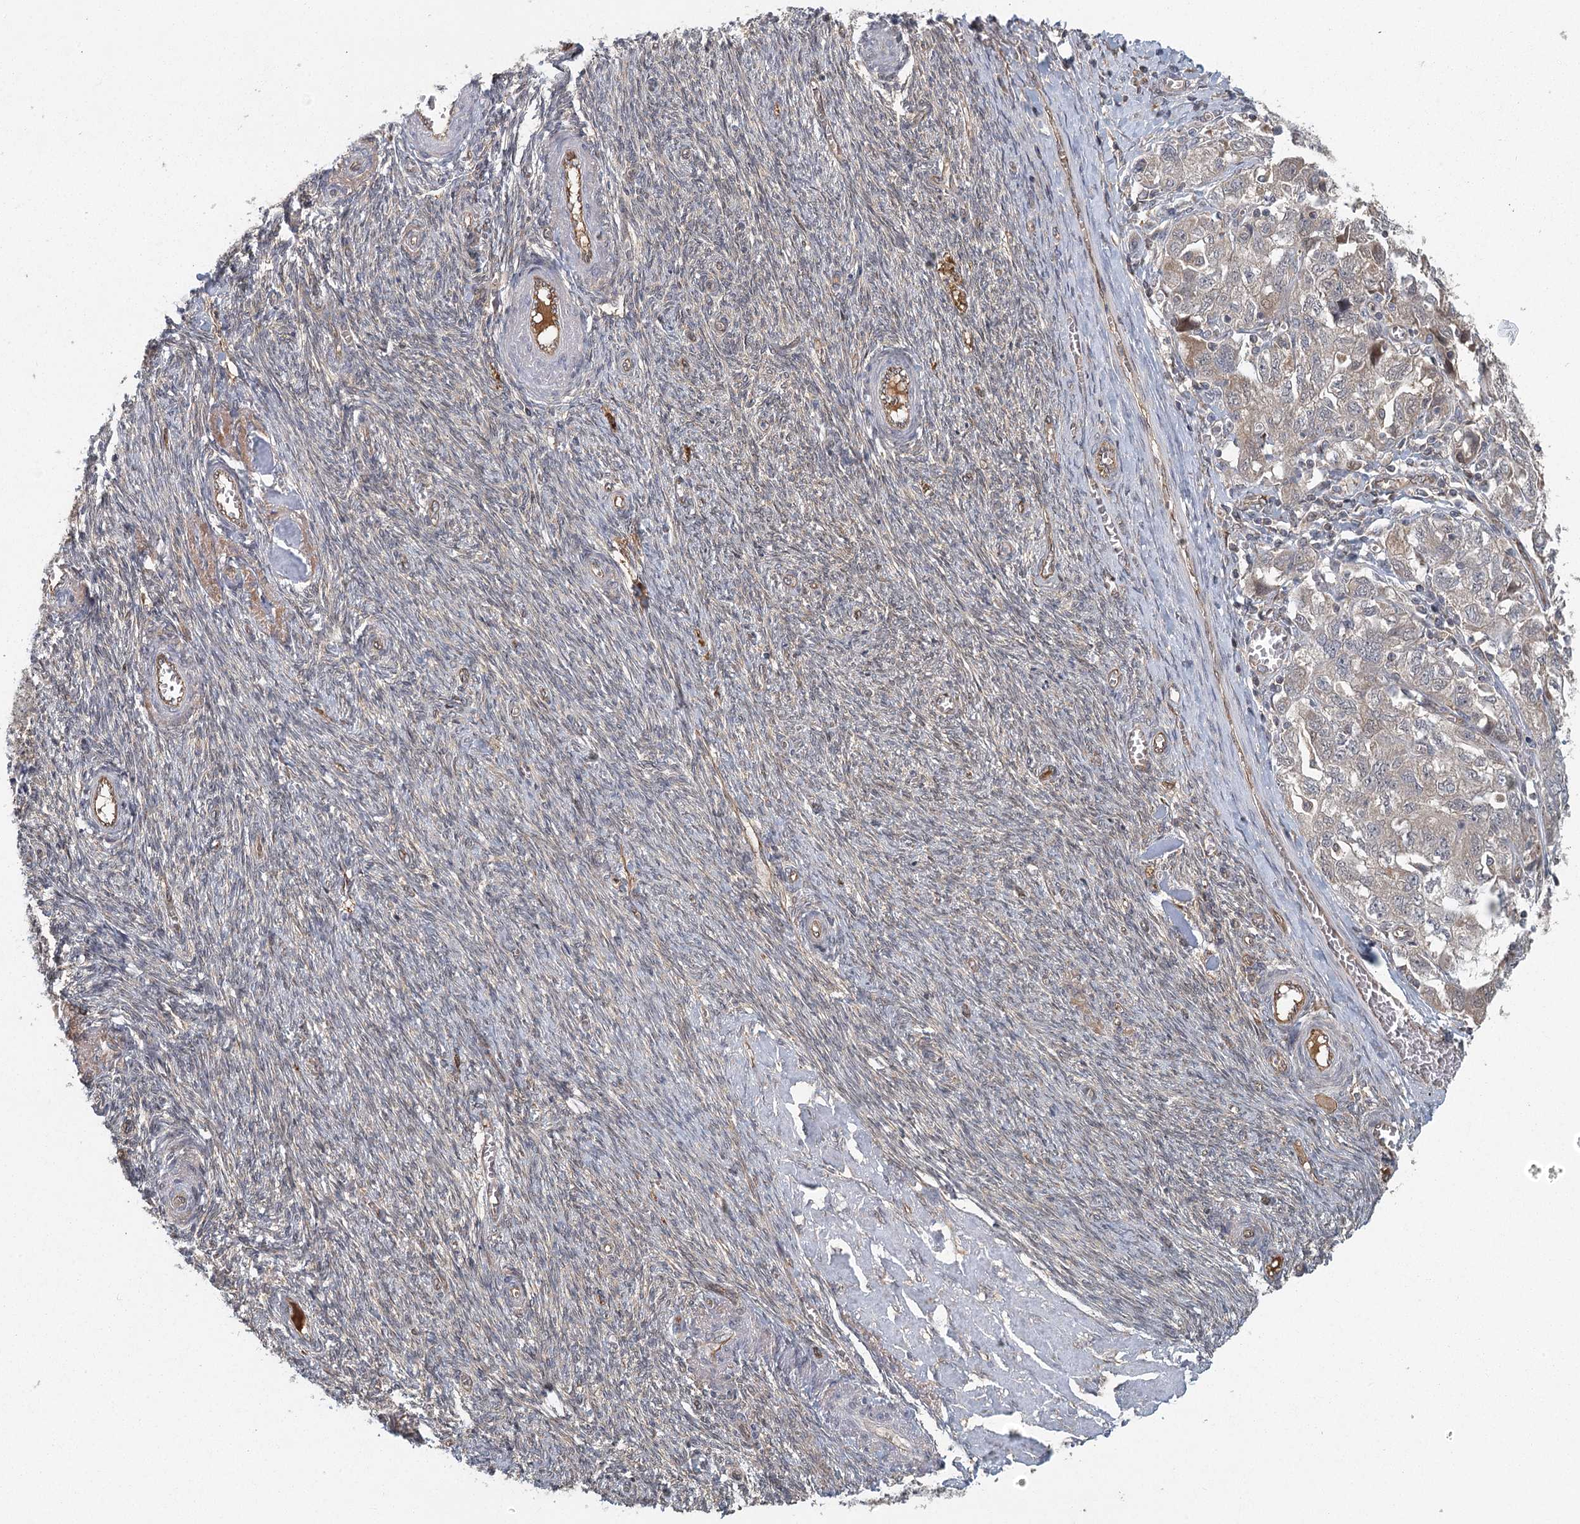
{"staining": {"intensity": "negative", "quantity": "none", "location": "none"}, "tissue": "ovarian cancer", "cell_type": "Tumor cells", "image_type": "cancer", "snomed": [{"axis": "morphology", "description": "Carcinoma, NOS"}, {"axis": "morphology", "description": "Cystadenocarcinoma, serous, NOS"}, {"axis": "topography", "description": "Ovary"}], "caption": "Carcinoma (ovarian) was stained to show a protein in brown. There is no significant expression in tumor cells. (DAB (3,3'-diaminobenzidine) immunohistochemistry with hematoxylin counter stain).", "gene": "LRRC14B", "patient": {"sex": "female", "age": 69}}